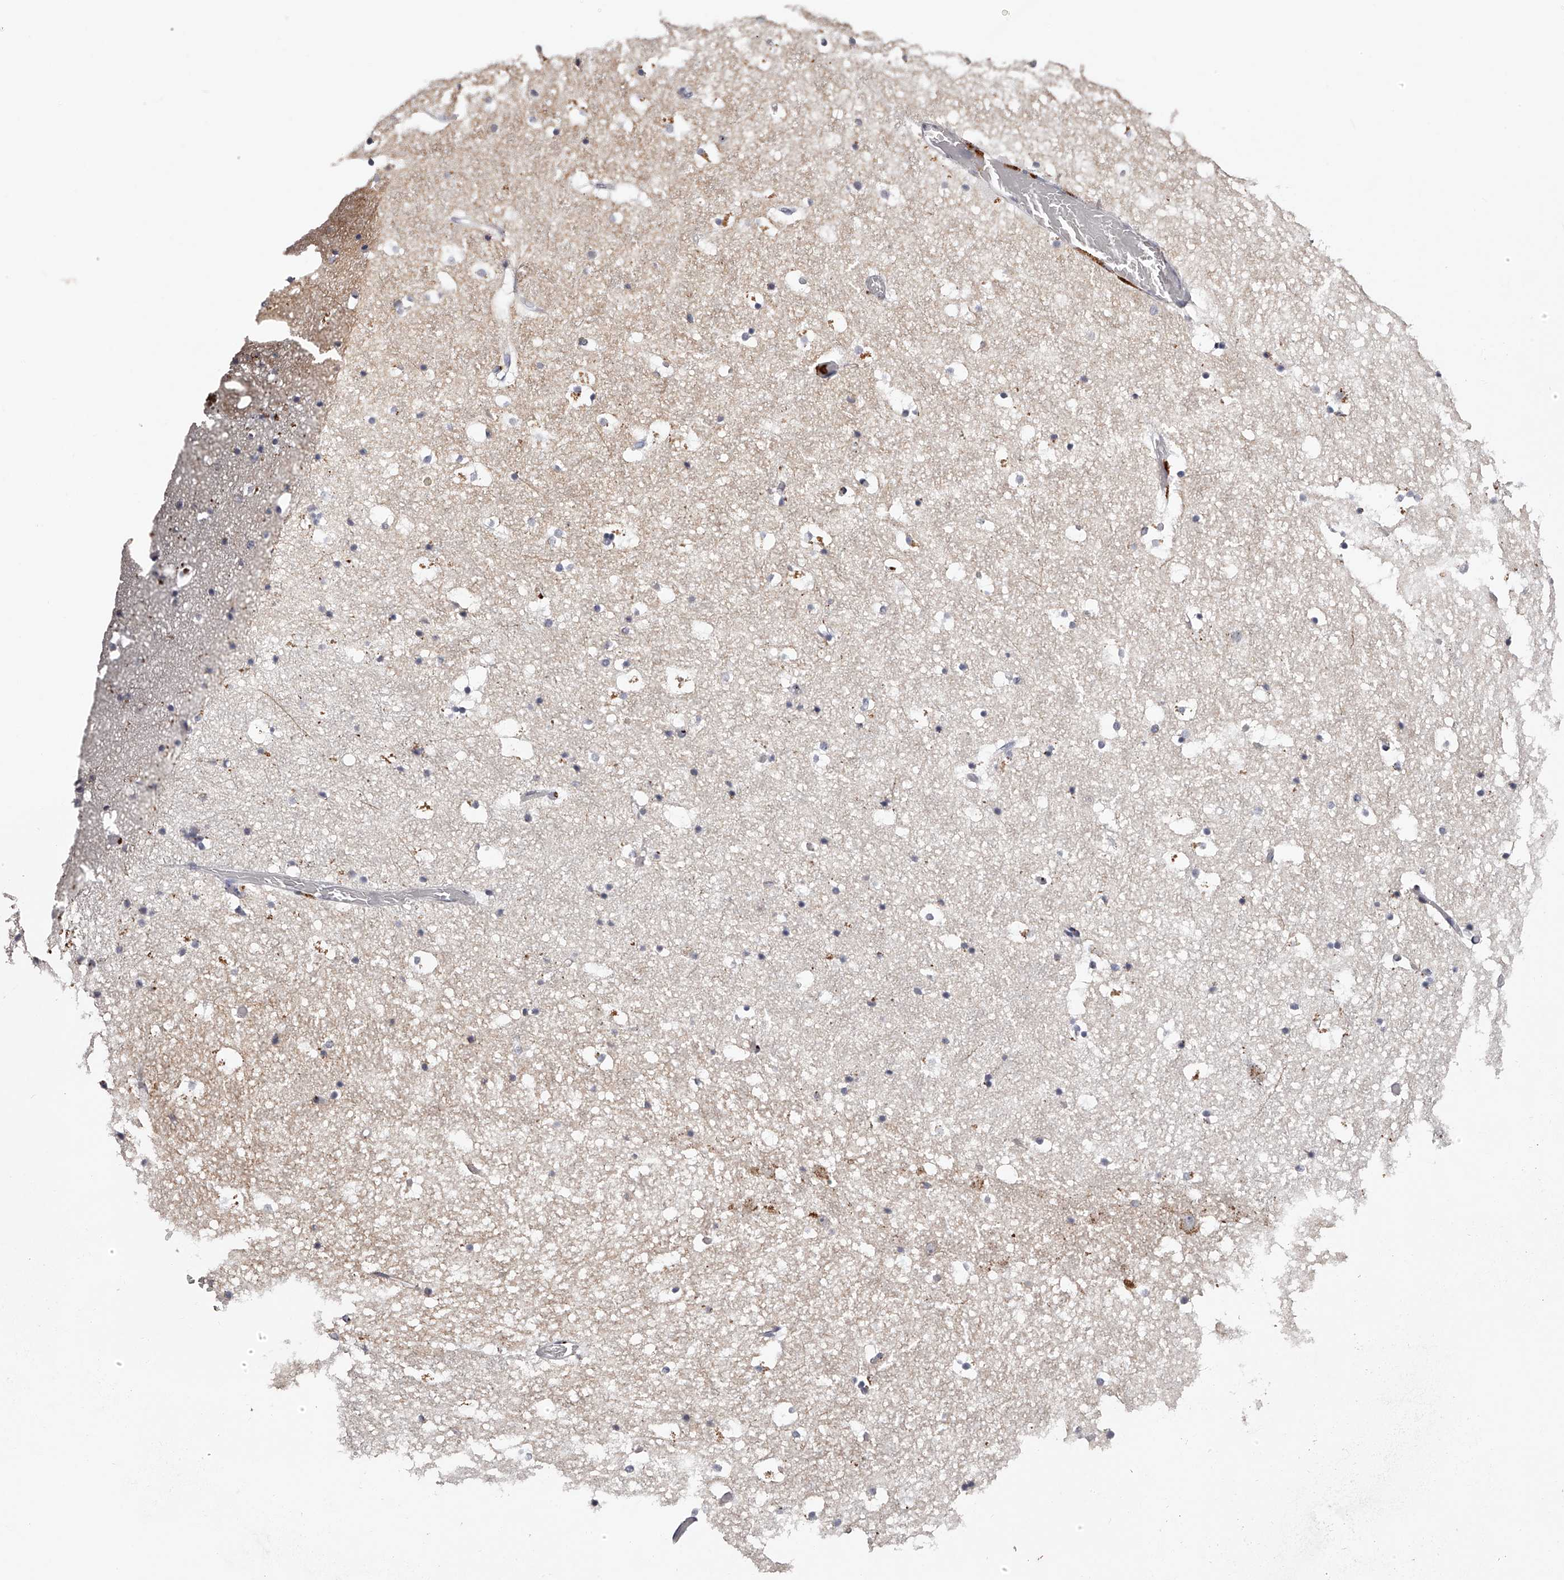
{"staining": {"intensity": "negative", "quantity": "none", "location": "none"}, "tissue": "hippocampus", "cell_type": "Glial cells", "image_type": "normal", "snomed": [{"axis": "morphology", "description": "Normal tissue, NOS"}, {"axis": "topography", "description": "Hippocampus"}], "caption": "A high-resolution image shows immunohistochemistry (IHC) staining of unremarkable hippocampus, which exhibits no significant expression in glial cells. Nuclei are stained in blue.", "gene": "SLC35D3", "patient": {"sex": "female", "age": 52}}